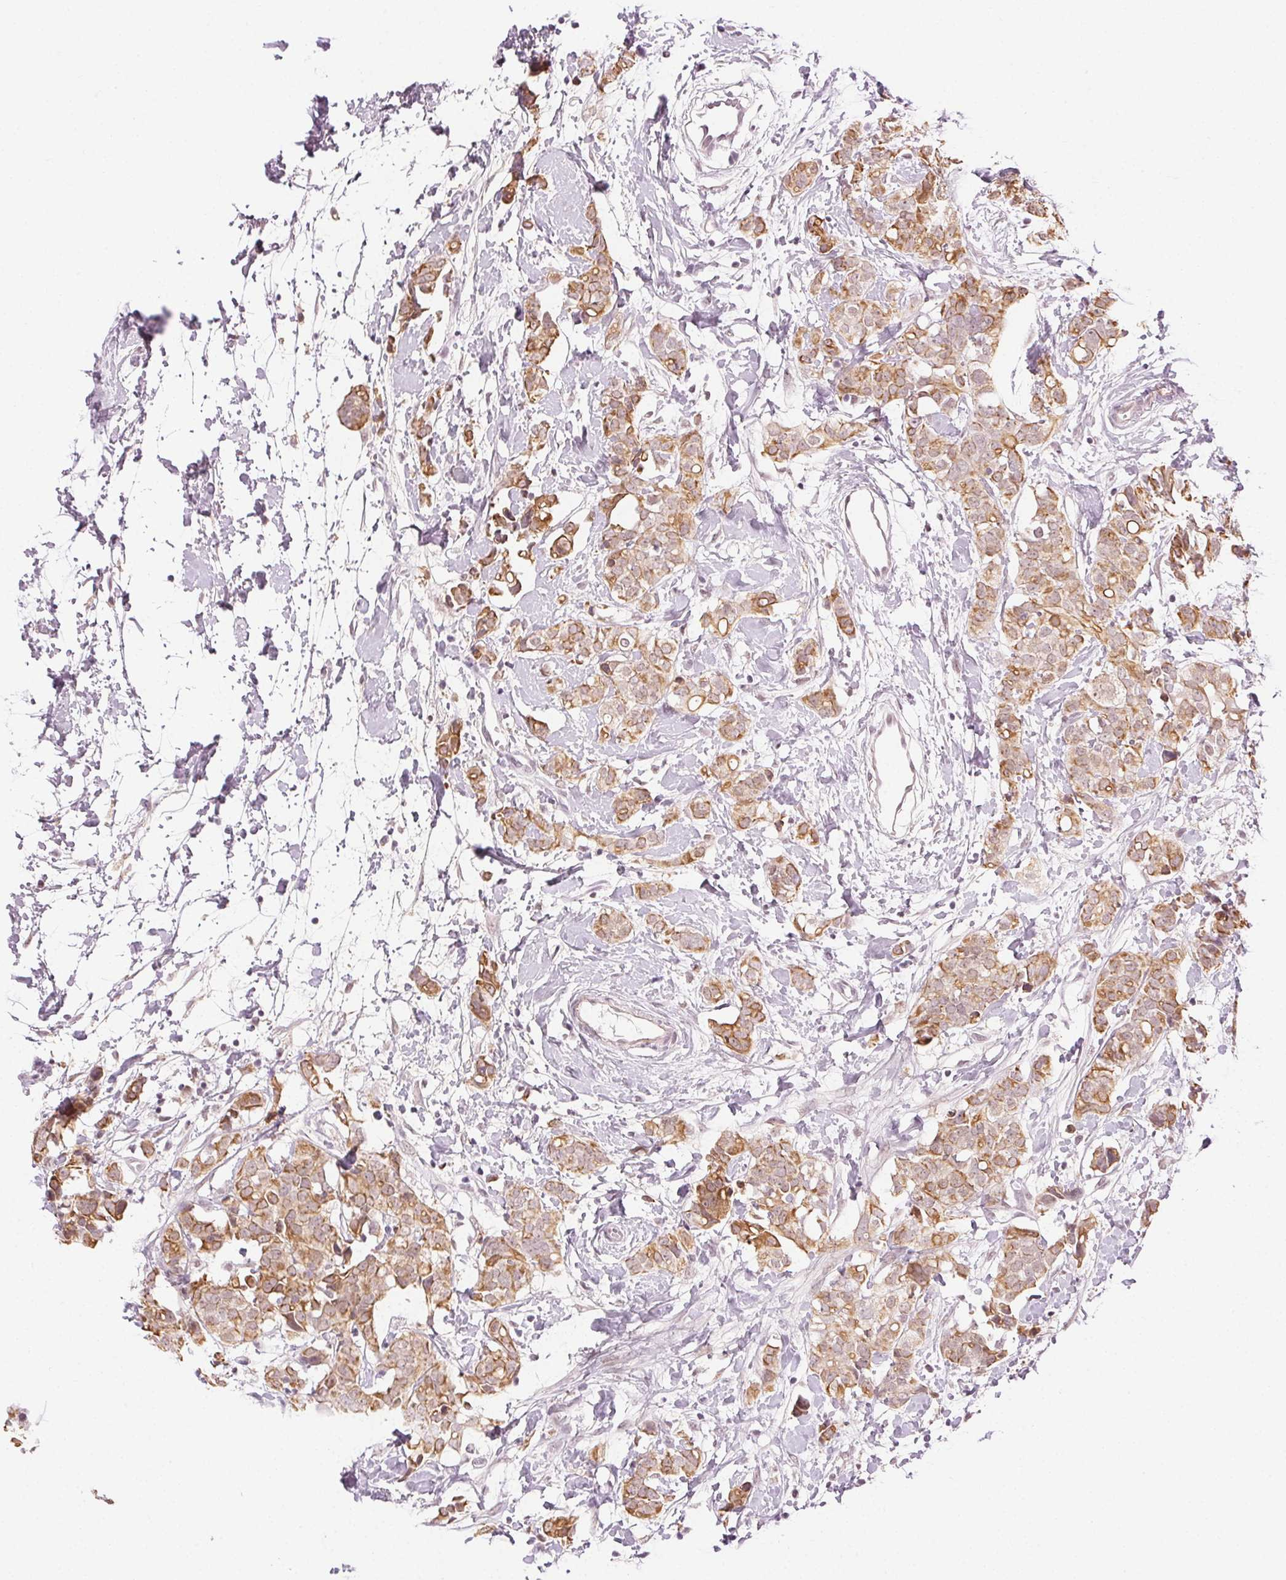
{"staining": {"intensity": "moderate", "quantity": ">75%", "location": "cytoplasmic/membranous"}, "tissue": "breast cancer", "cell_type": "Tumor cells", "image_type": "cancer", "snomed": [{"axis": "morphology", "description": "Duct carcinoma"}, {"axis": "topography", "description": "Breast"}], "caption": "Immunohistochemistry (DAB (3,3'-diaminobenzidine)) staining of human breast cancer shows moderate cytoplasmic/membranous protein staining in approximately >75% of tumor cells. (DAB (3,3'-diaminobenzidine) IHC with brightfield microscopy, high magnification).", "gene": "AIF1L", "patient": {"sex": "female", "age": 40}}